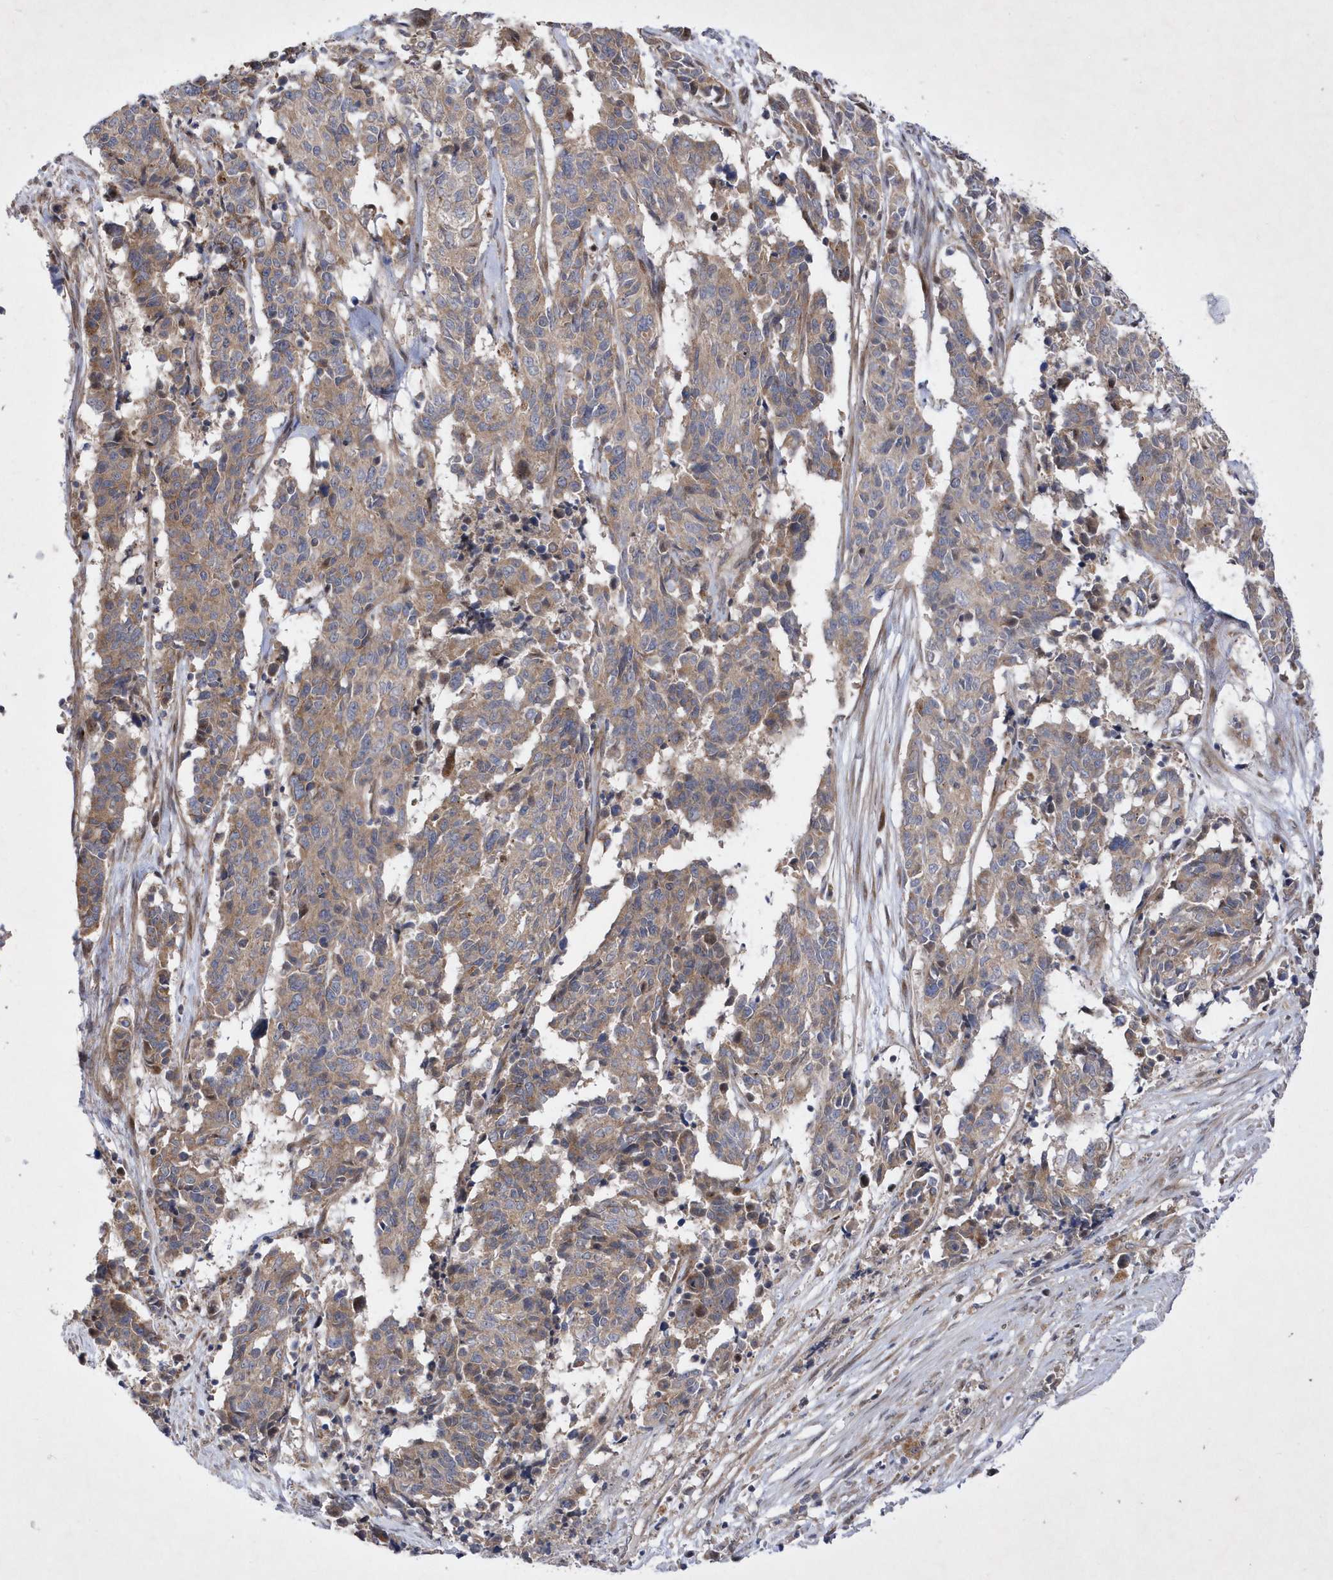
{"staining": {"intensity": "weak", "quantity": ">75%", "location": "cytoplasmic/membranous"}, "tissue": "cervical cancer", "cell_type": "Tumor cells", "image_type": "cancer", "snomed": [{"axis": "morphology", "description": "Normal tissue, NOS"}, {"axis": "morphology", "description": "Squamous cell carcinoma, NOS"}, {"axis": "topography", "description": "Cervix"}], "caption": "This micrograph displays immunohistochemistry staining of cervical squamous cell carcinoma, with low weak cytoplasmic/membranous positivity in about >75% of tumor cells.", "gene": "LONRF2", "patient": {"sex": "female", "age": 35}}